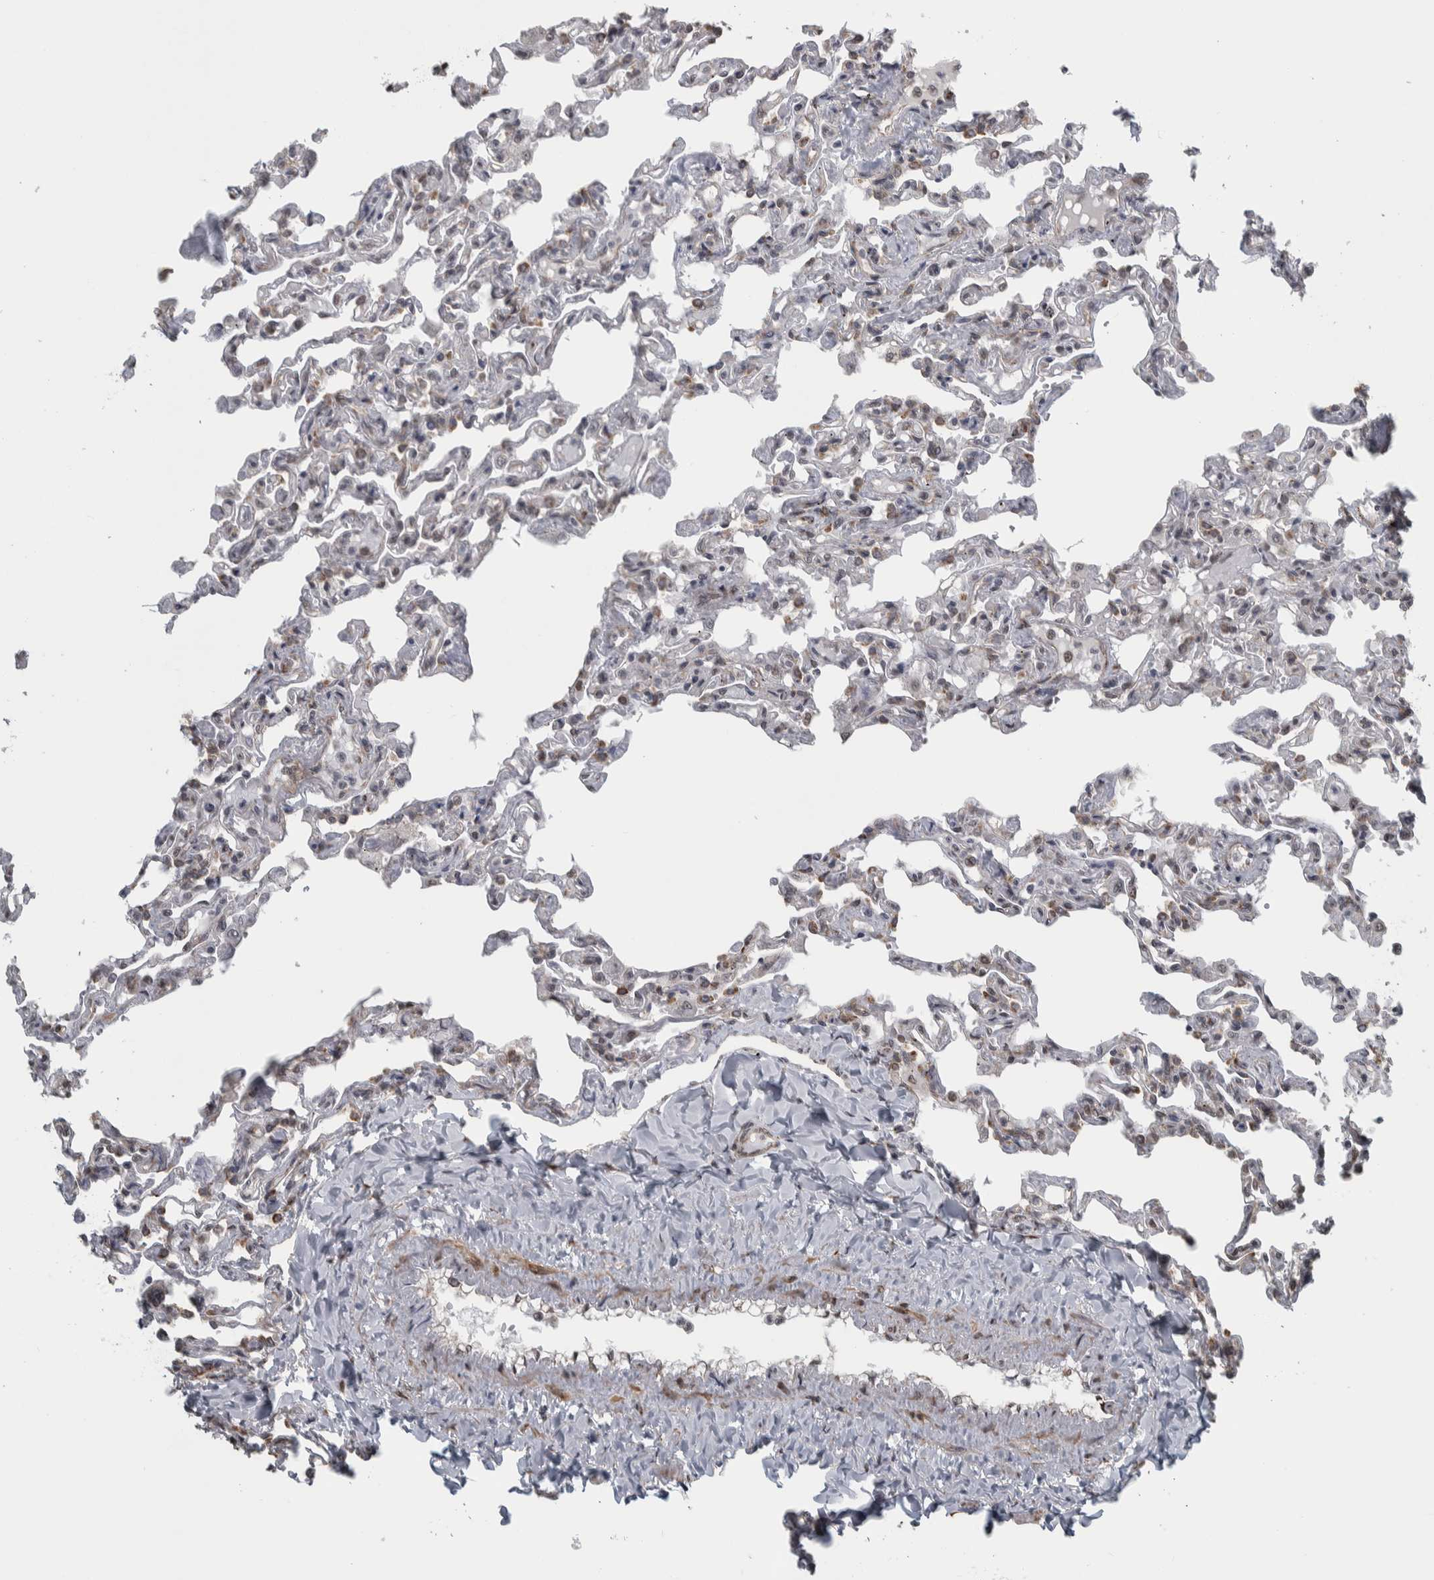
{"staining": {"intensity": "moderate", "quantity": "25%-75%", "location": "nuclear"}, "tissue": "lung", "cell_type": "Alveolar cells", "image_type": "normal", "snomed": [{"axis": "morphology", "description": "Normal tissue, NOS"}, {"axis": "topography", "description": "Lung"}], "caption": "Protein staining of benign lung demonstrates moderate nuclear expression in about 25%-75% of alveolar cells. The staining was performed using DAB (3,3'-diaminobenzidine) to visualize the protein expression in brown, while the nuclei were stained in blue with hematoxylin (Magnification: 20x).", "gene": "DDX42", "patient": {"sex": "male", "age": 21}}